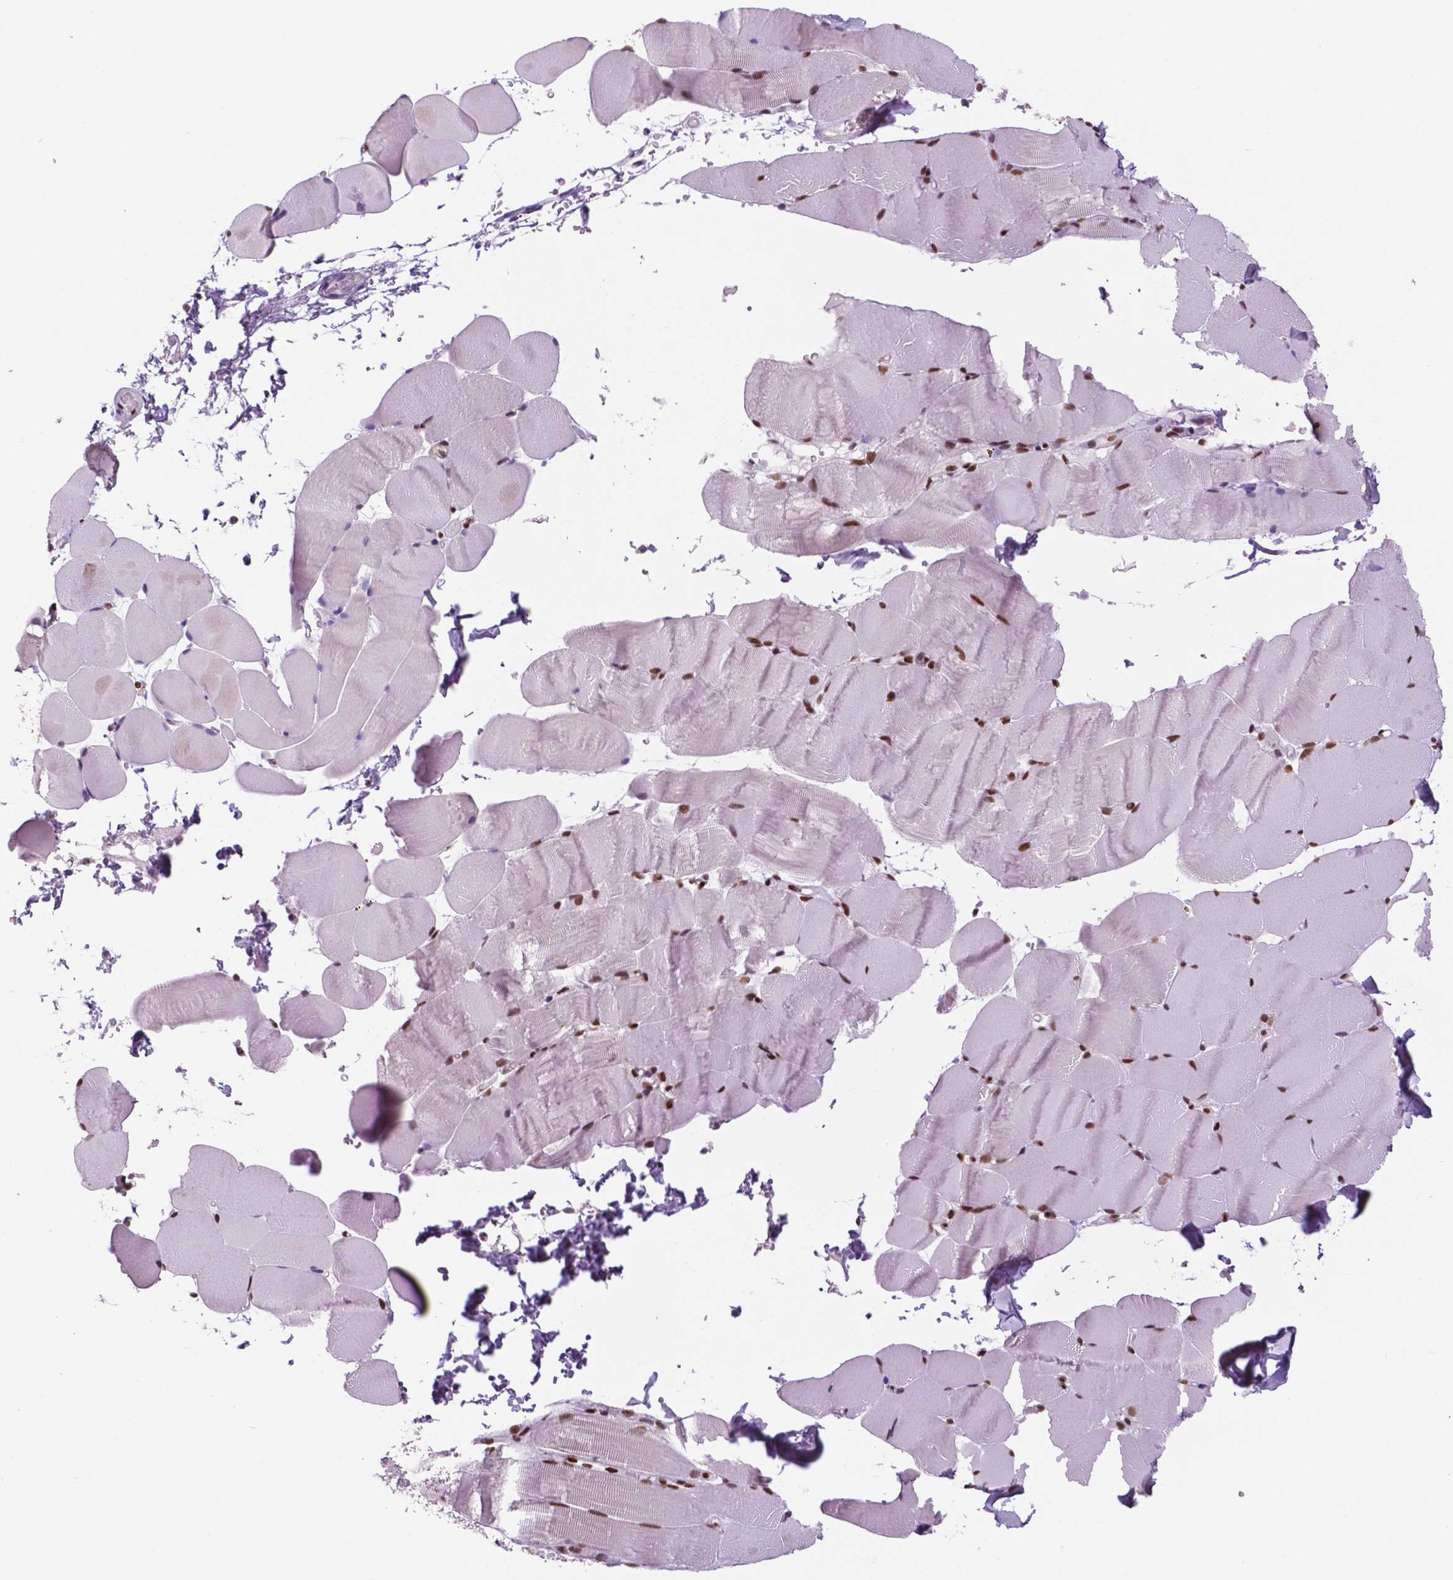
{"staining": {"intensity": "moderate", "quantity": ">75%", "location": "nuclear"}, "tissue": "skeletal muscle", "cell_type": "Myocytes", "image_type": "normal", "snomed": [{"axis": "morphology", "description": "Normal tissue, NOS"}, {"axis": "topography", "description": "Skeletal muscle"}], "caption": "Unremarkable skeletal muscle was stained to show a protein in brown. There is medium levels of moderate nuclear positivity in about >75% of myocytes. (DAB = brown stain, brightfield microscopy at high magnification).", "gene": "MSH6", "patient": {"sex": "female", "age": 37}}